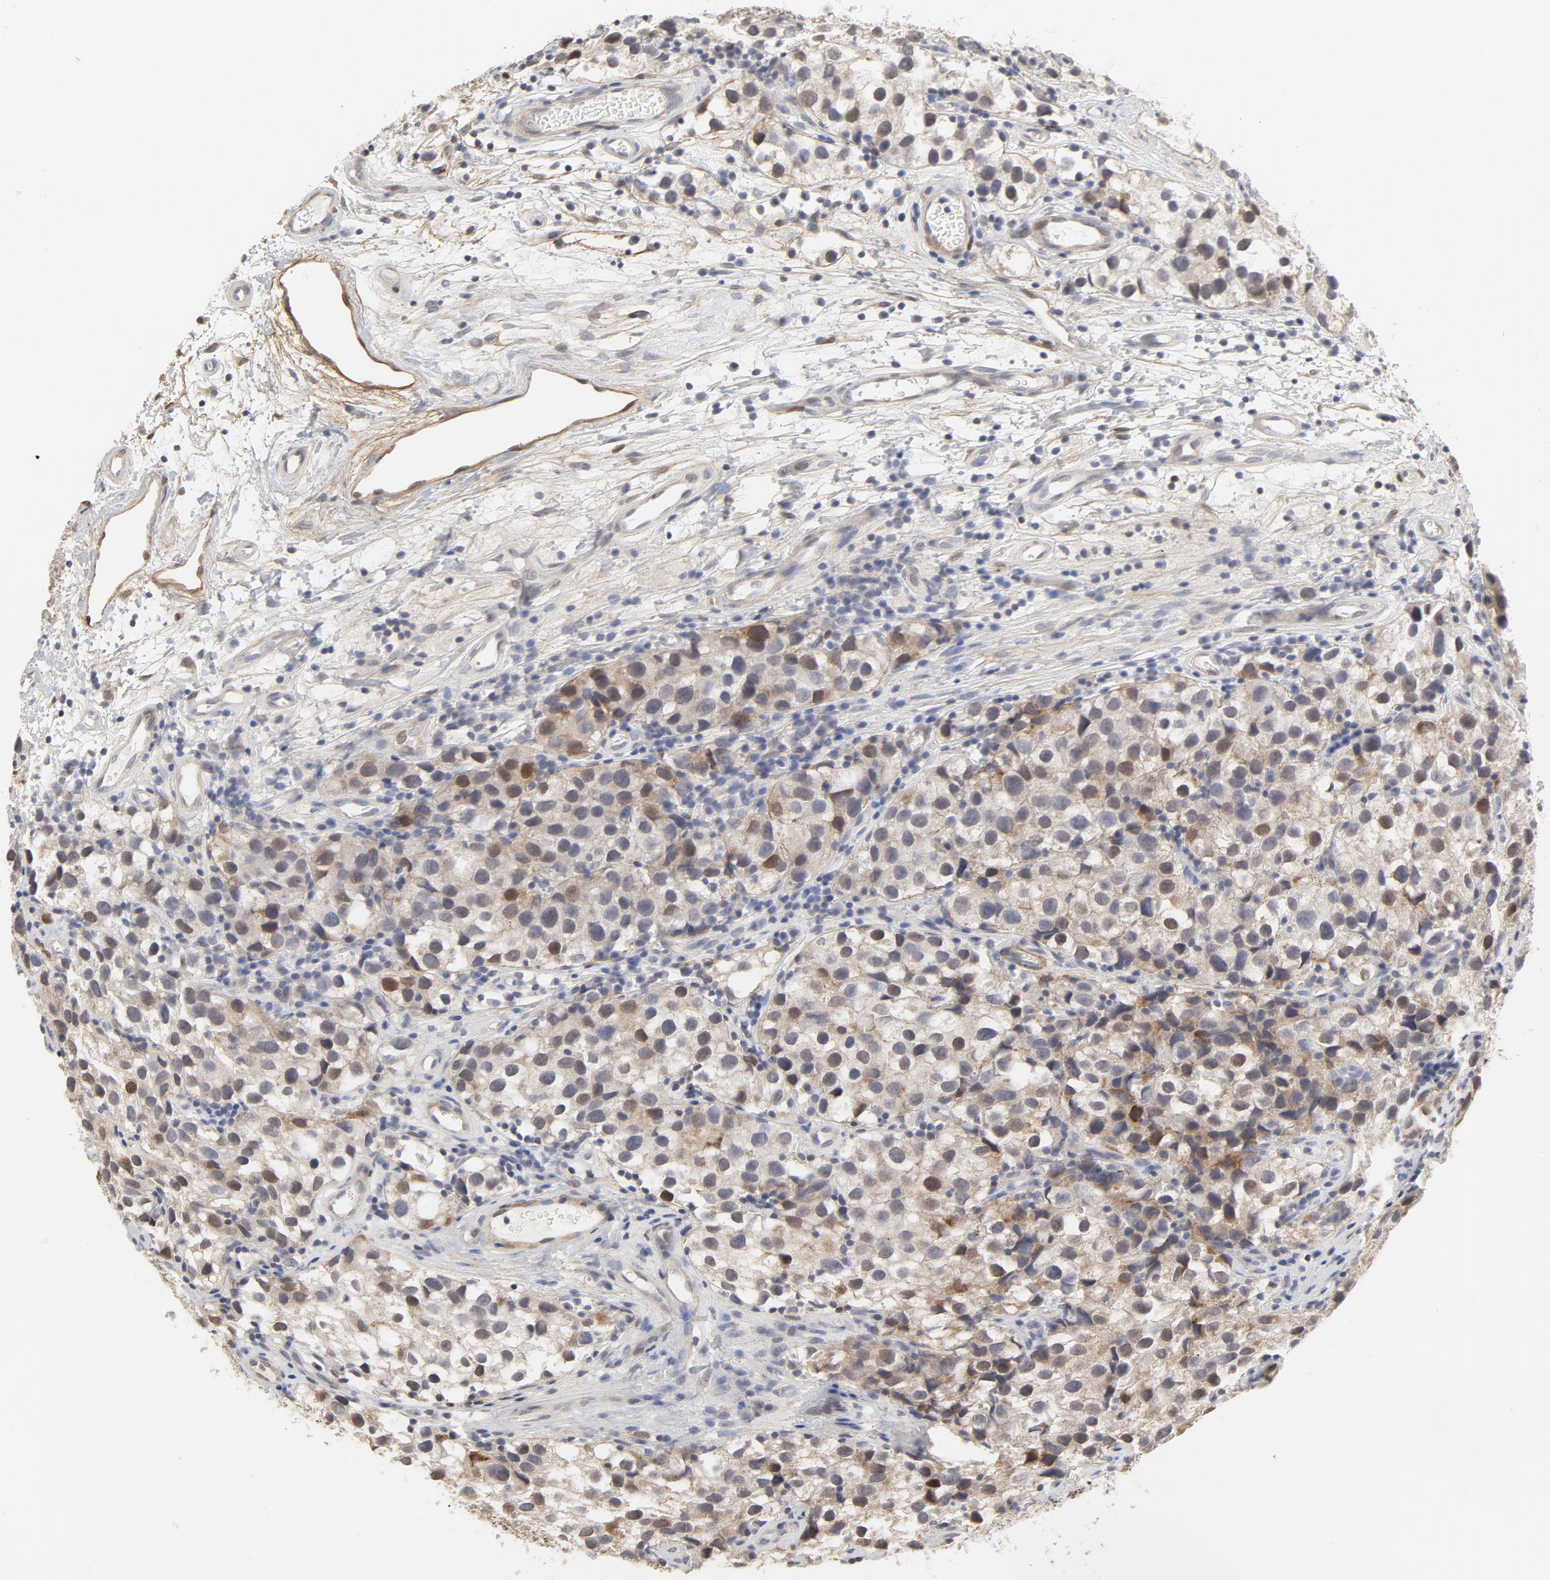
{"staining": {"intensity": "weak", "quantity": "<25%", "location": "nuclear"}, "tissue": "testis cancer", "cell_type": "Tumor cells", "image_type": "cancer", "snomed": [{"axis": "morphology", "description": "Seminoma, NOS"}, {"axis": "topography", "description": "Testis"}], "caption": "Seminoma (testis) stained for a protein using immunohistochemistry (IHC) exhibits no expression tumor cells.", "gene": "MAGED4", "patient": {"sex": "male", "age": 39}}